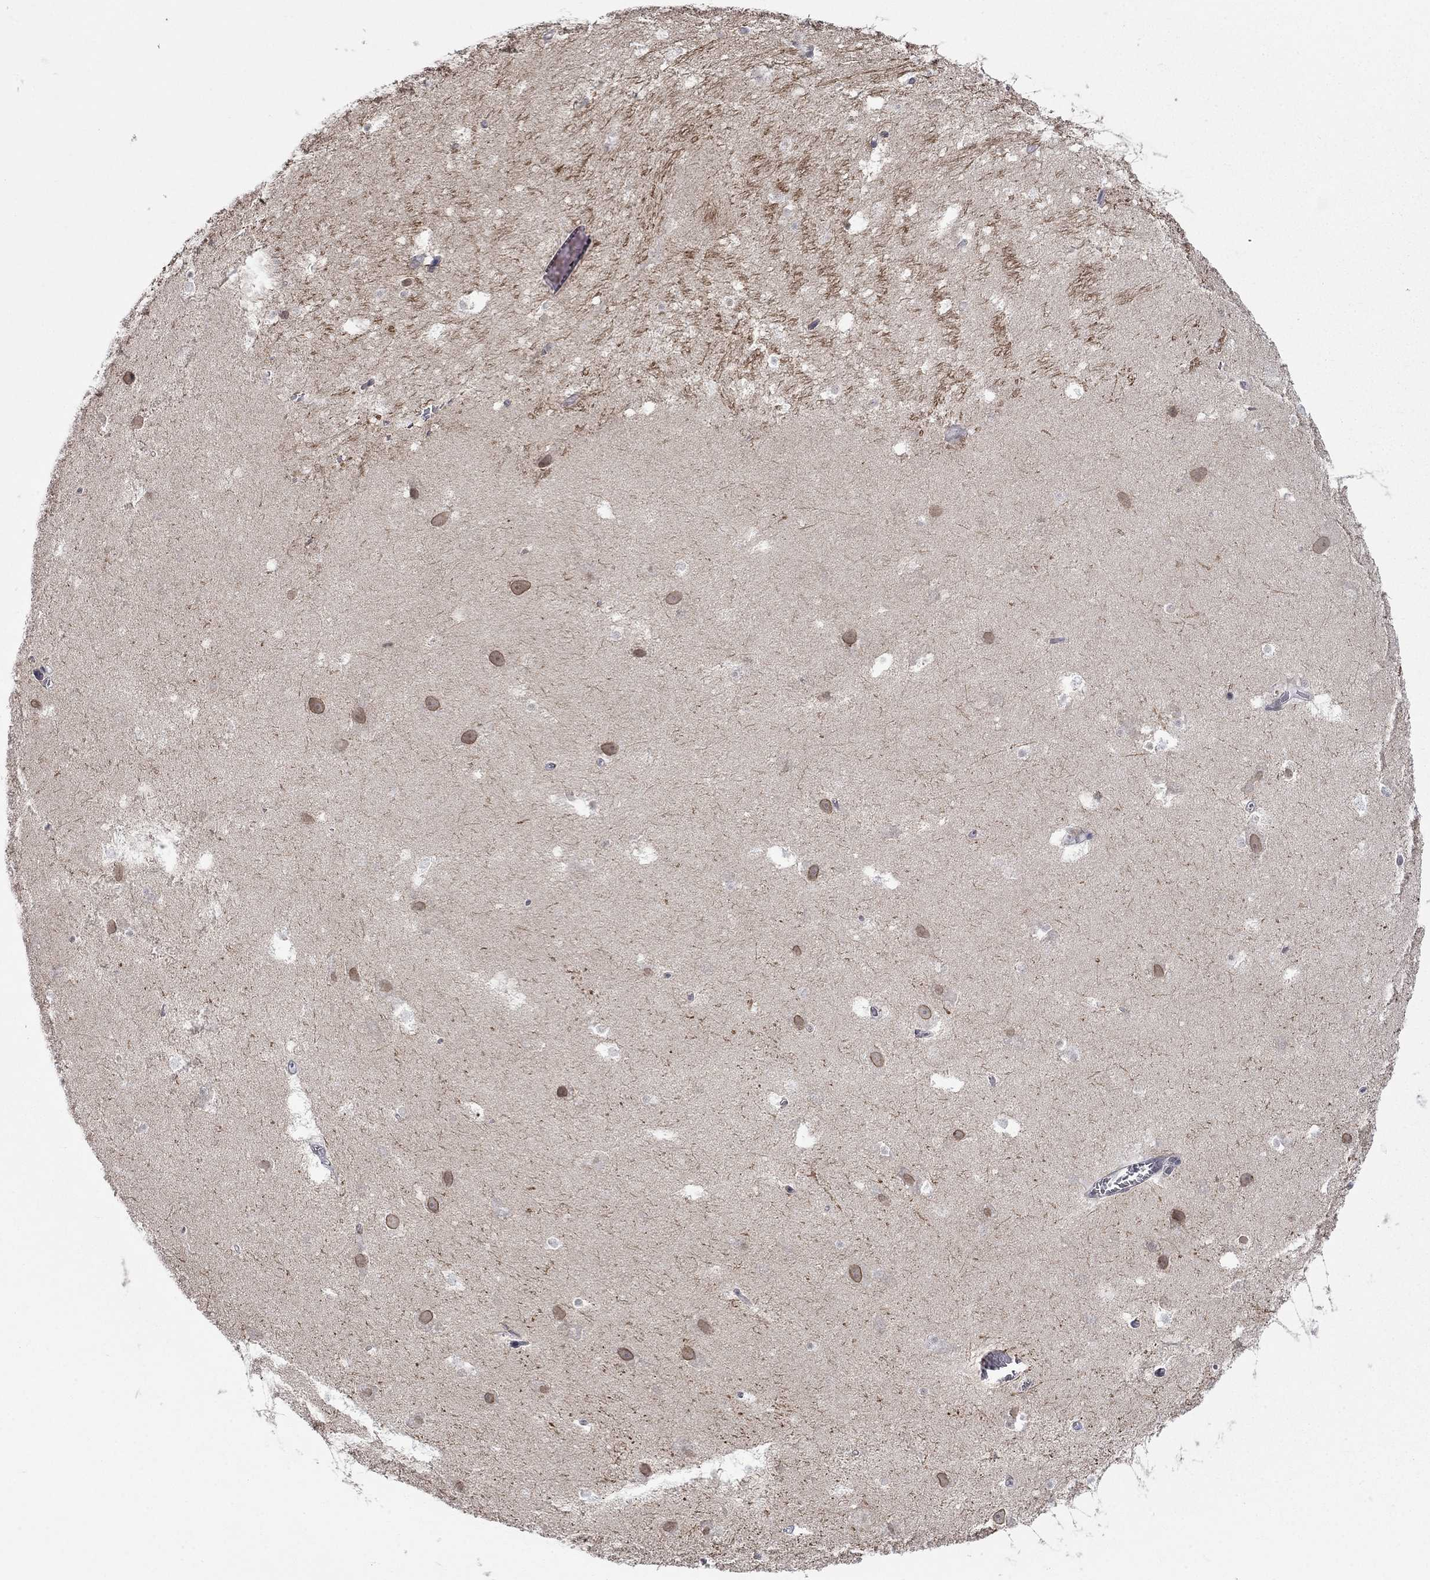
{"staining": {"intensity": "negative", "quantity": "none", "location": "none"}, "tissue": "hippocampus", "cell_type": "Glial cells", "image_type": "normal", "snomed": [{"axis": "morphology", "description": "Normal tissue, NOS"}, {"axis": "topography", "description": "Hippocampus"}], "caption": "Photomicrograph shows no significant protein staining in glial cells of benign hippocampus. The staining is performed using DAB (3,3'-diaminobenzidine) brown chromogen with nuclei counter-stained in using hematoxylin.", "gene": "NSMF", "patient": {"sex": "male", "age": 26}}